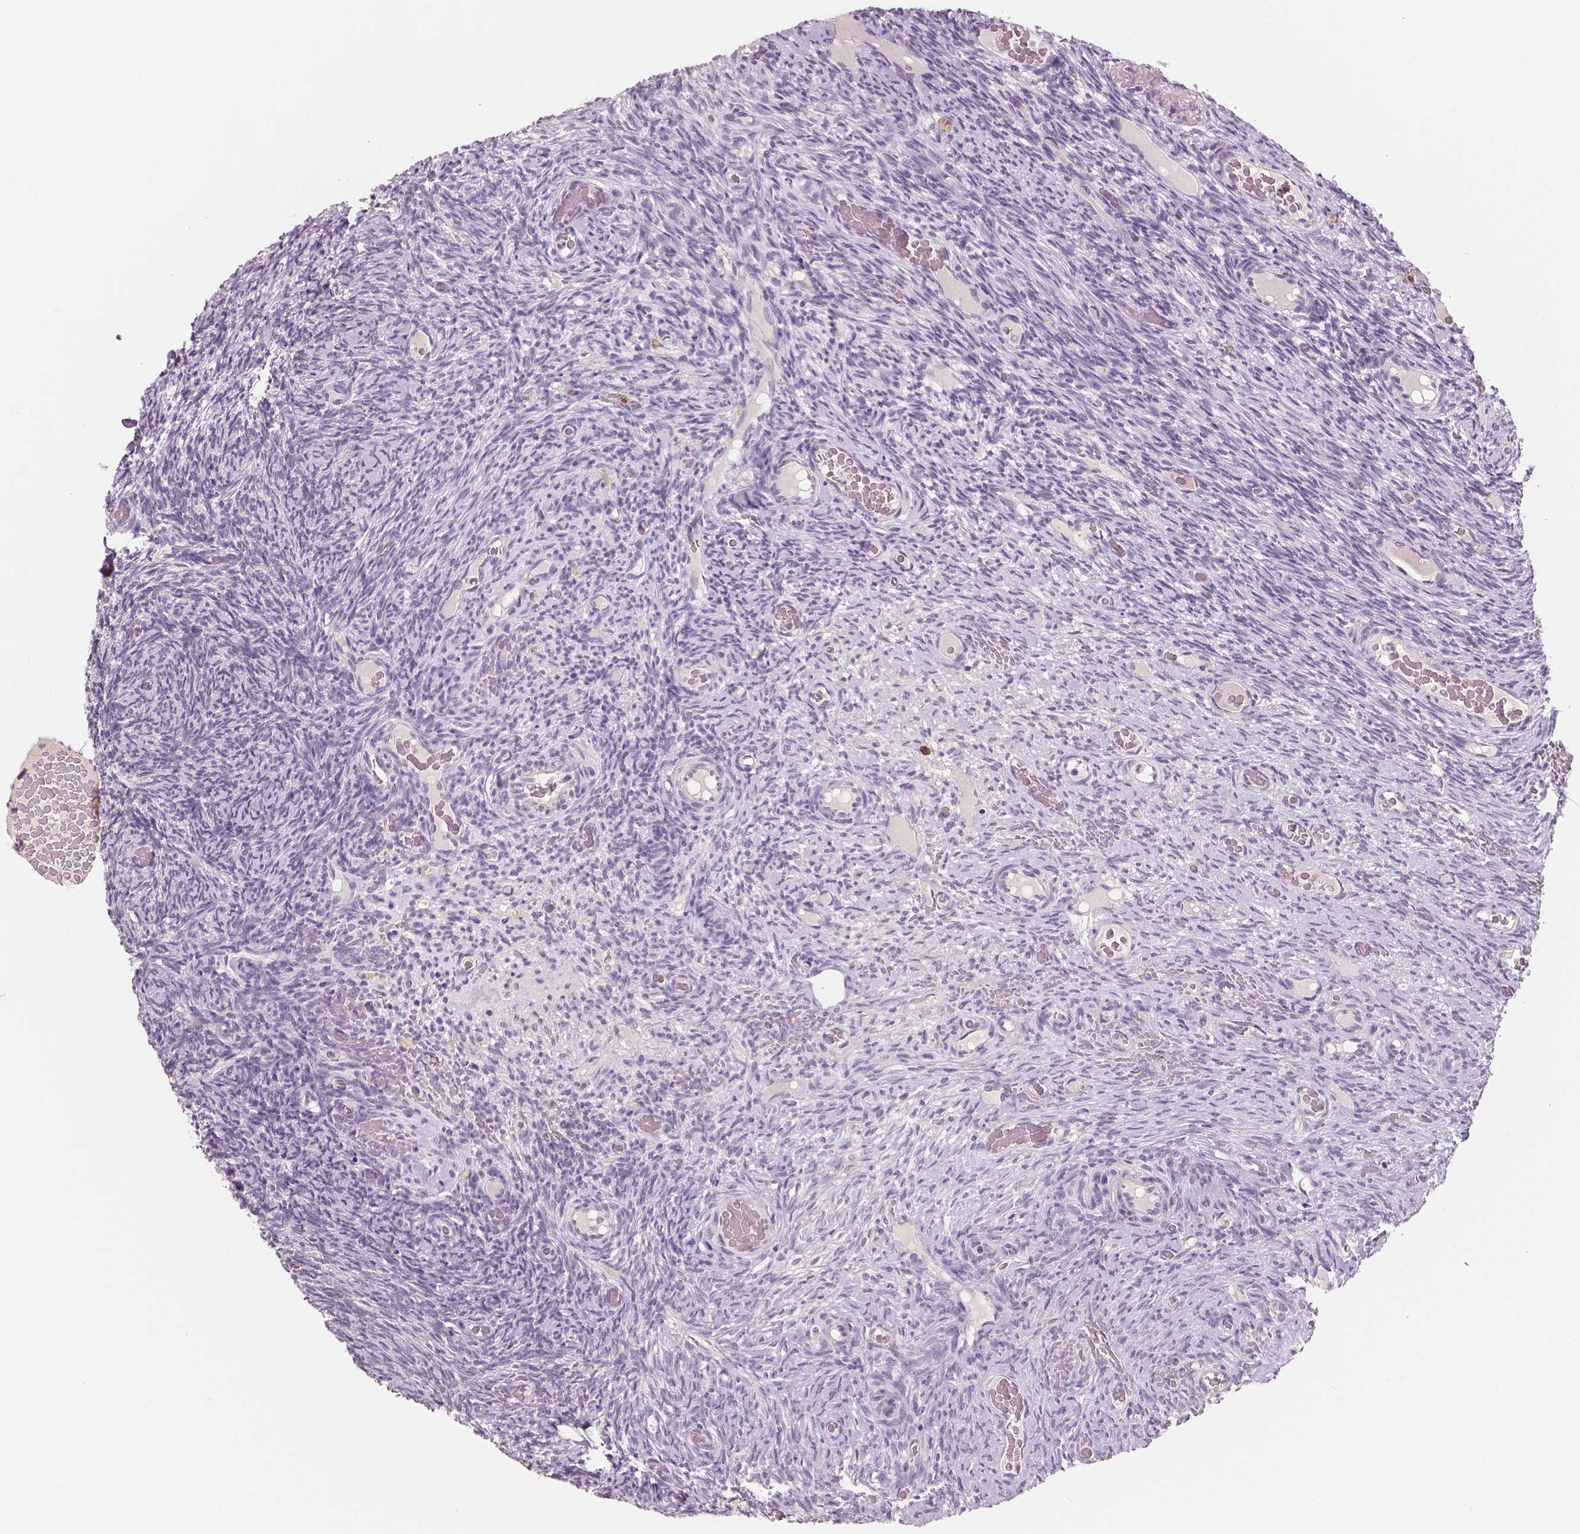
{"staining": {"intensity": "negative", "quantity": "none", "location": "none"}, "tissue": "ovary", "cell_type": "Ovarian stroma cells", "image_type": "normal", "snomed": [{"axis": "morphology", "description": "Normal tissue, NOS"}, {"axis": "topography", "description": "Ovary"}], "caption": "Immunohistochemistry photomicrograph of unremarkable human ovary stained for a protein (brown), which displays no expression in ovarian stroma cells. (Immunohistochemistry (ihc), brightfield microscopy, high magnification).", "gene": "KIT", "patient": {"sex": "female", "age": 34}}